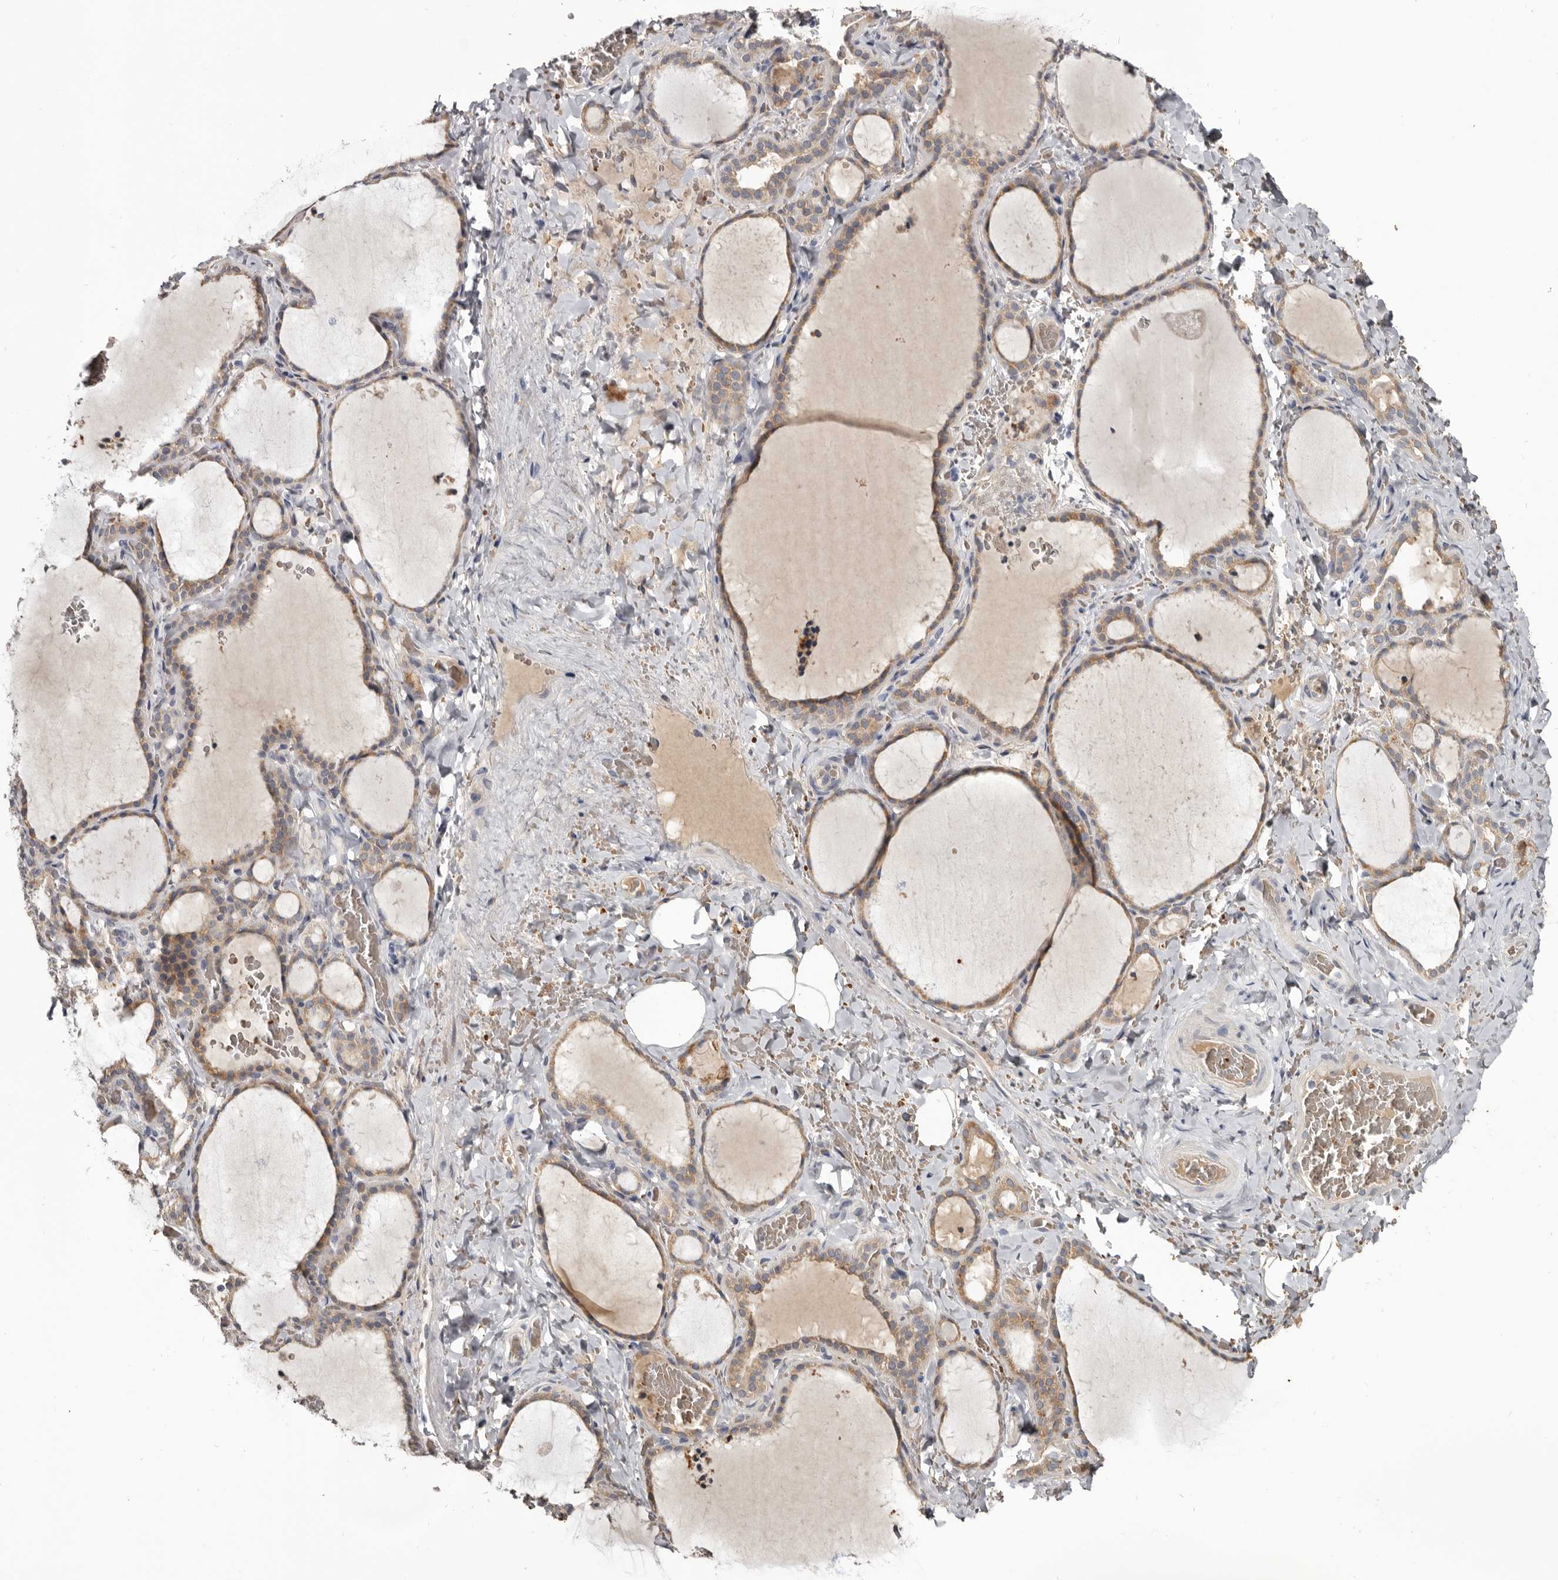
{"staining": {"intensity": "moderate", "quantity": ">75%", "location": "cytoplasmic/membranous"}, "tissue": "thyroid gland", "cell_type": "Glandular cells", "image_type": "normal", "snomed": [{"axis": "morphology", "description": "Normal tissue, NOS"}, {"axis": "topography", "description": "Thyroid gland"}], "caption": "Moderate cytoplasmic/membranous staining is seen in approximately >75% of glandular cells in unremarkable thyroid gland.", "gene": "NENF", "patient": {"sex": "female", "age": 22}}